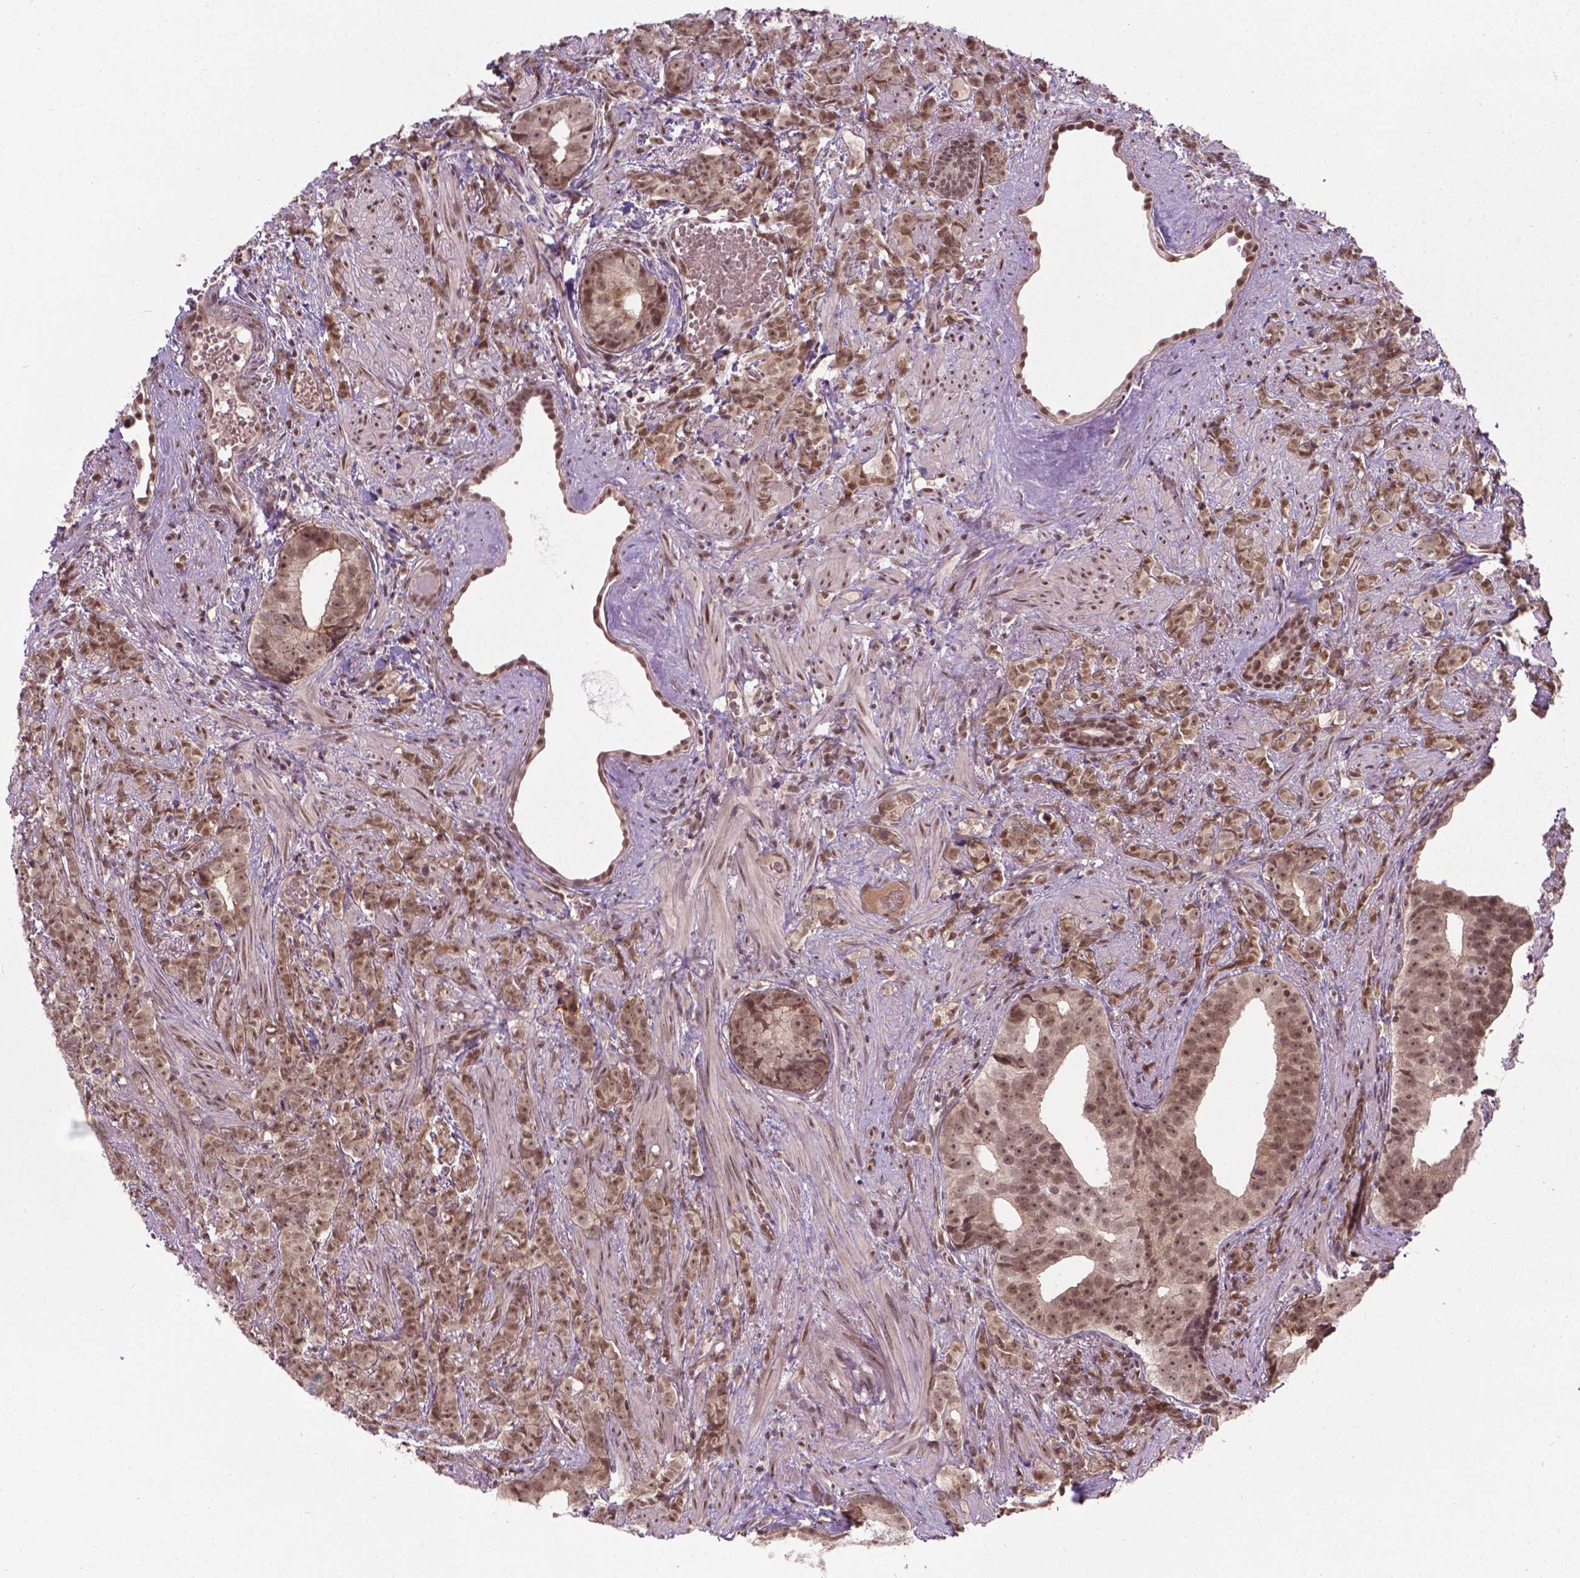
{"staining": {"intensity": "moderate", "quantity": ">75%", "location": "nuclear"}, "tissue": "prostate cancer", "cell_type": "Tumor cells", "image_type": "cancer", "snomed": [{"axis": "morphology", "description": "Adenocarcinoma, High grade"}, {"axis": "topography", "description": "Prostate"}], "caption": "This image displays immunohistochemistry (IHC) staining of human prostate high-grade adenocarcinoma, with medium moderate nuclear expression in about >75% of tumor cells.", "gene": "ANKRD54", "patient": {"sex": "male", "age": 81}}